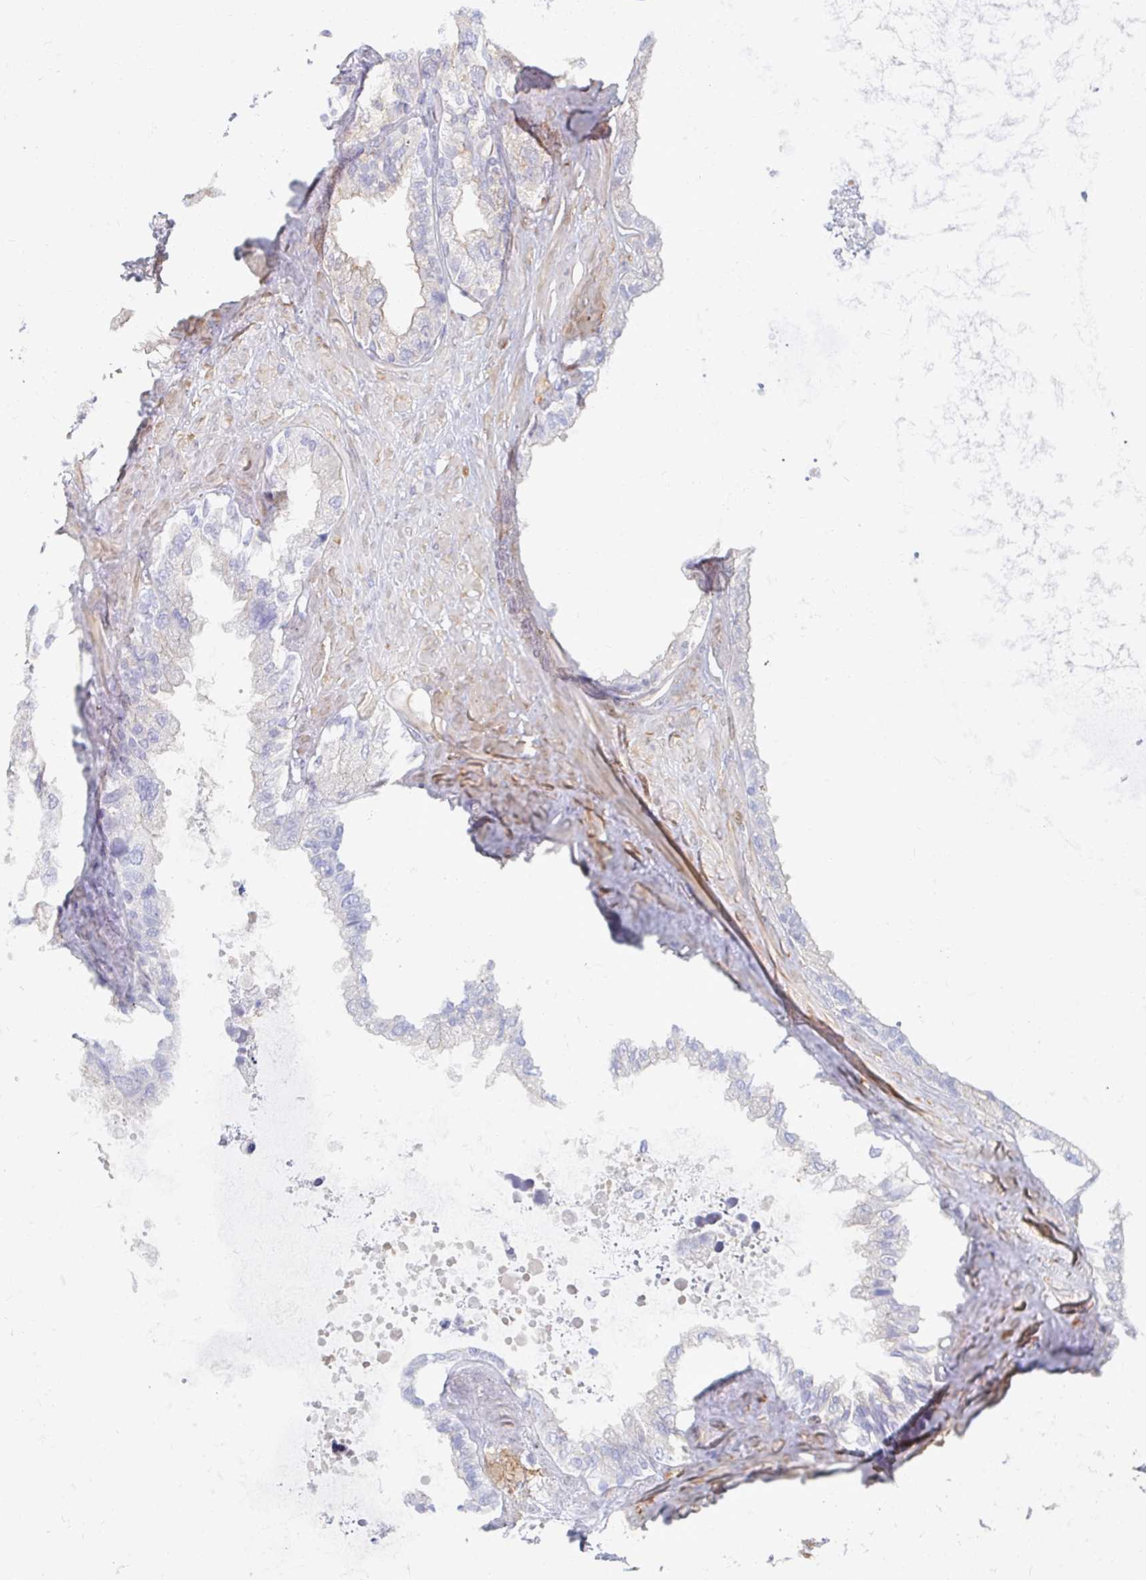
{"staining": {"intensity": "negative", "quantity": "none", "location": "none"}, "tissue": "seminal vesicle", "cell_type": "Glandular cells", "image_type": "normal", "snomed": [{"axis": "morphology", "description": "Normal tissue, NOS"}, {"axis": "topography", "description": "Seminal veicle"}, {"axis": "topography", "description": "Peripheral nerve tissue"}], "caption": "This is a image of immunohistochemistry staining of normal seminal vesicle, which shows no positivity in glandular cells.", "gene": "MYLK2", "patient": {"sex": "male", "age": 76}}